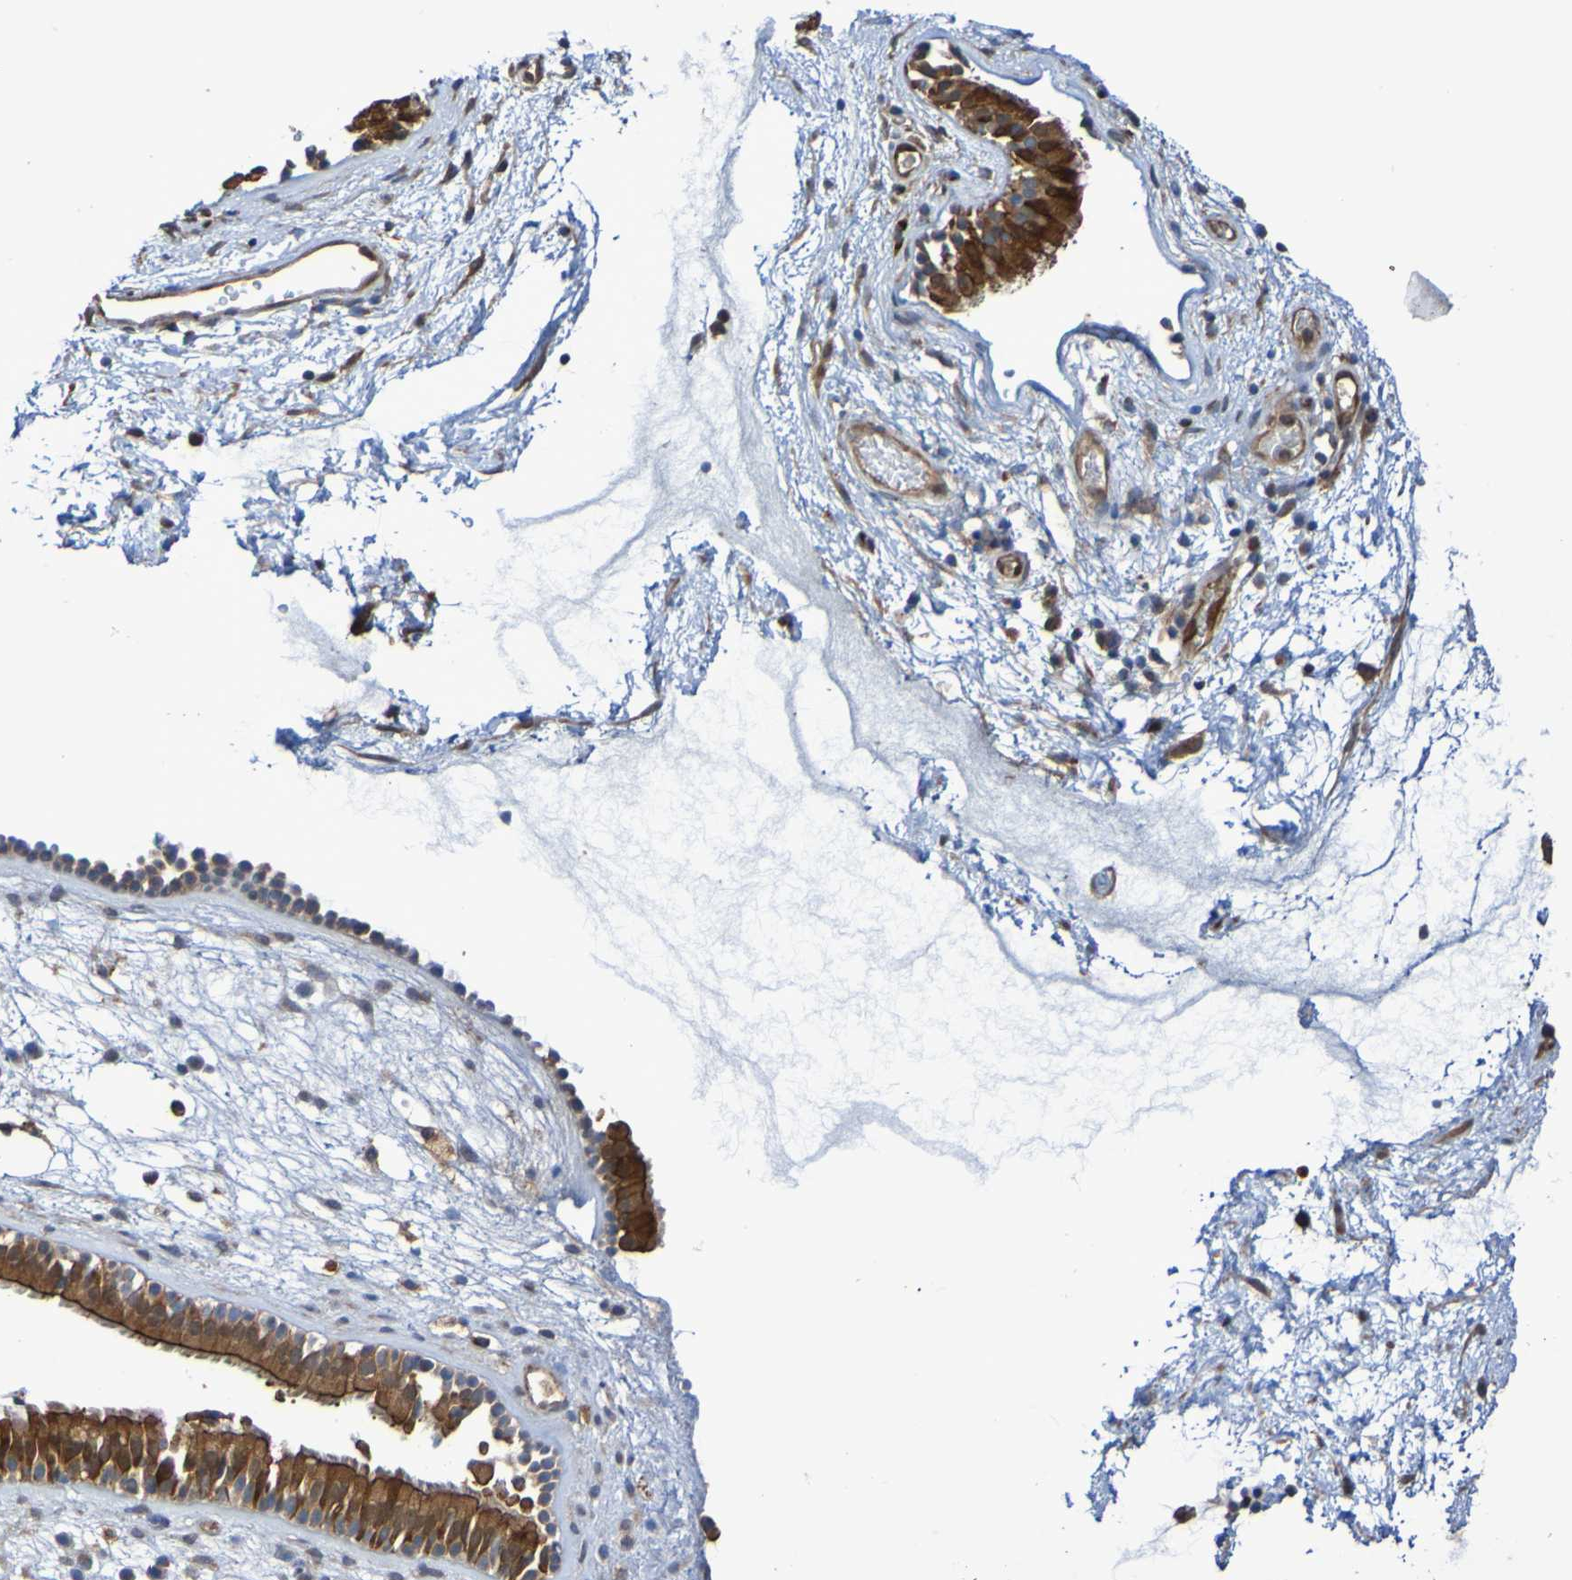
{"staining": {"intensity": "strong", "quantity": ">75%", "location": "cytoplasmic/membranous"}, "tissue": "nasopharynx", "cell_type": "Respiratory epithelial cells", "image_type": "normal", "snomed": [{"axis": "morphology", "description": "Normal tissue, NOS"}, {"axis": "morphology", "description": "Inflammation, NOS"}, {"axis": "topography", "description": "Nasopharynx"}], "caption": "This photomicrograph reveals unremarkable nasopharynx stained with immunohistochemistry to label a protein in brown. The cytoplasmic/membranous of respiratory epithelial cells show strong positivity for the protein. Nuclei are counter-stained blue.", "gene": "SERPINB6", "patient": {"sex": "male", "age": 48}}